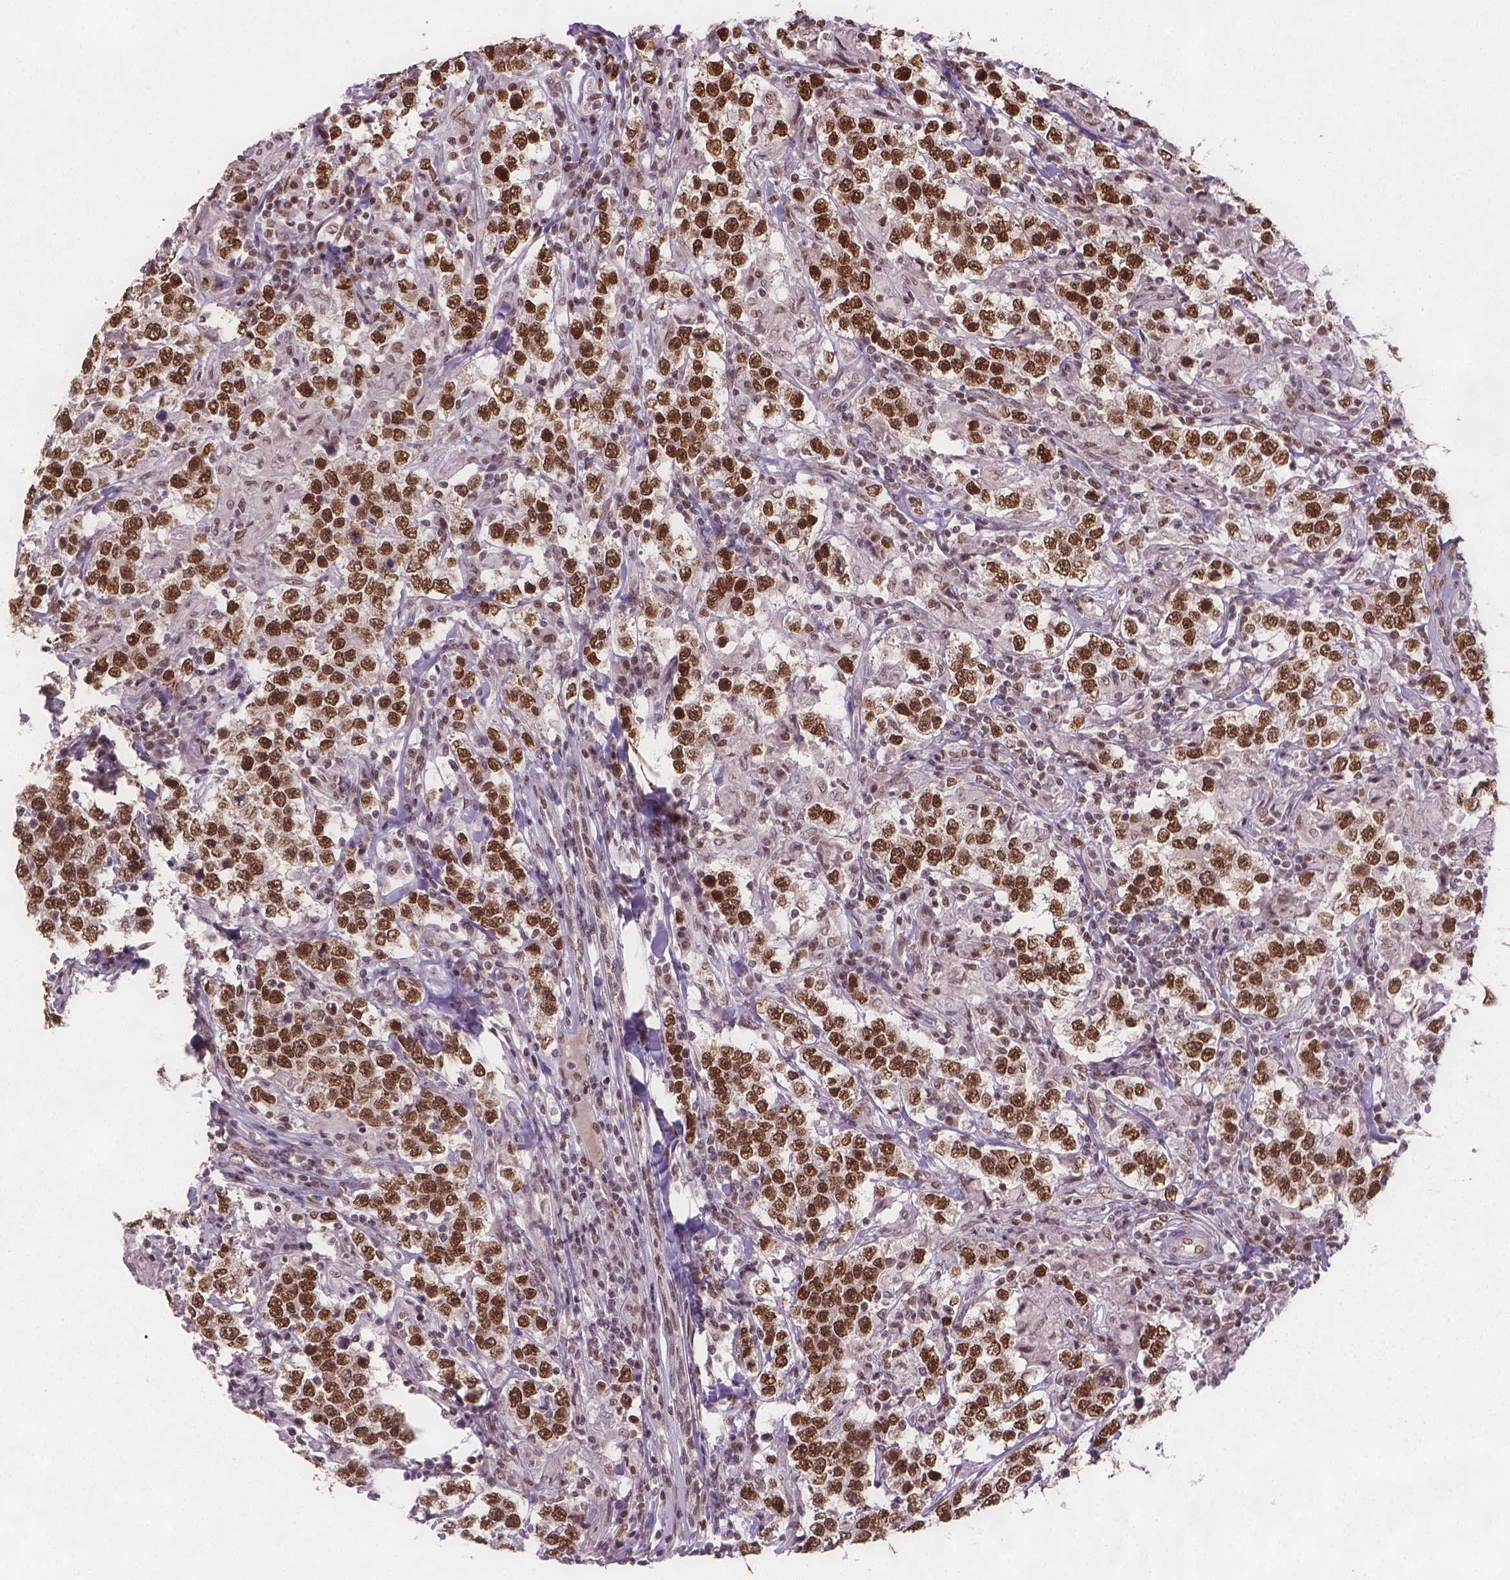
{"staining": {"intensity": "strong", "quantity": ">75%", "location": "nuclear"}, "tissue": "testis cancer", "cell_type": "Tumor cells", "image_type": "cancer", "snomed": [{"axis": "morphology", "description": "Seminoma, NOS"}, {"axis": "morphology", "description": "Carcinoma, Embryonal, NOS"}, {"axis": "topography", "description": "Testis"}], "caption": "Immunohistochemistry image of embryonal carcinoma (testis) stained for a protein (brown), which shows high levels of strong nuclear staining in approximately >75% of tumor cells.", "gene": "FANCE", "patient": {"sex": "male", "age": 41}}